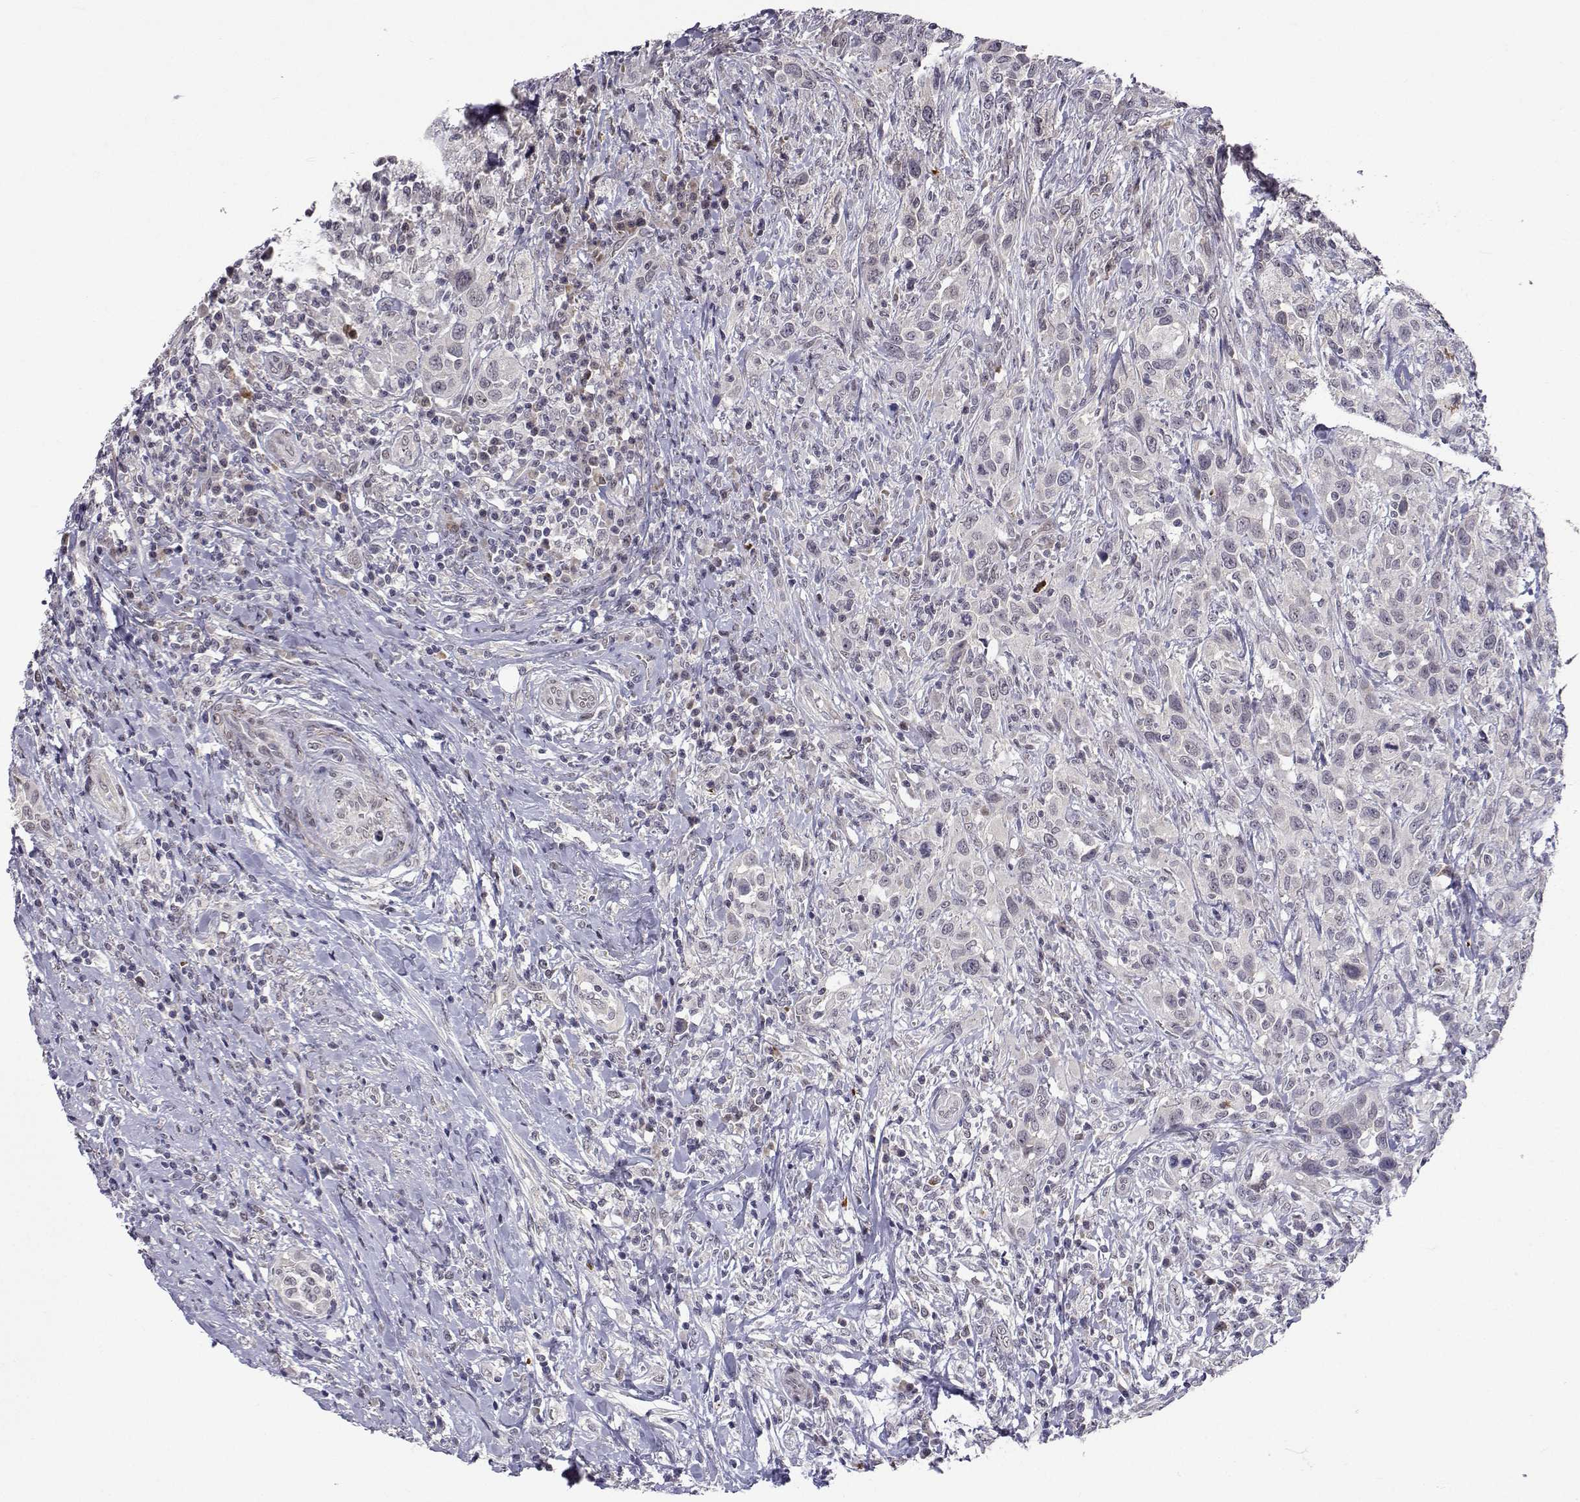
{"staining": {"intensity": "negative", "quantity": "none", "location": "none"}, "tissue": "urothelial cancer", "cell_type": "Tumor cells", "image_type": "cancer", "snomed": [{"axis": "morphology", "description": "Urothelial carcinoma, NOS"}, {"axis": "morphology", "description": "Urothelial carcinoma, High grade"}, {"axis": "topography", "description": "Urinary bladder"}], "caption": "This is an IHC photomicrograph of human urothelial cancer. There is no staining in tumor cells.", "gene": "SLC6A3", "patient": {"sex": "female", "age": 64}}